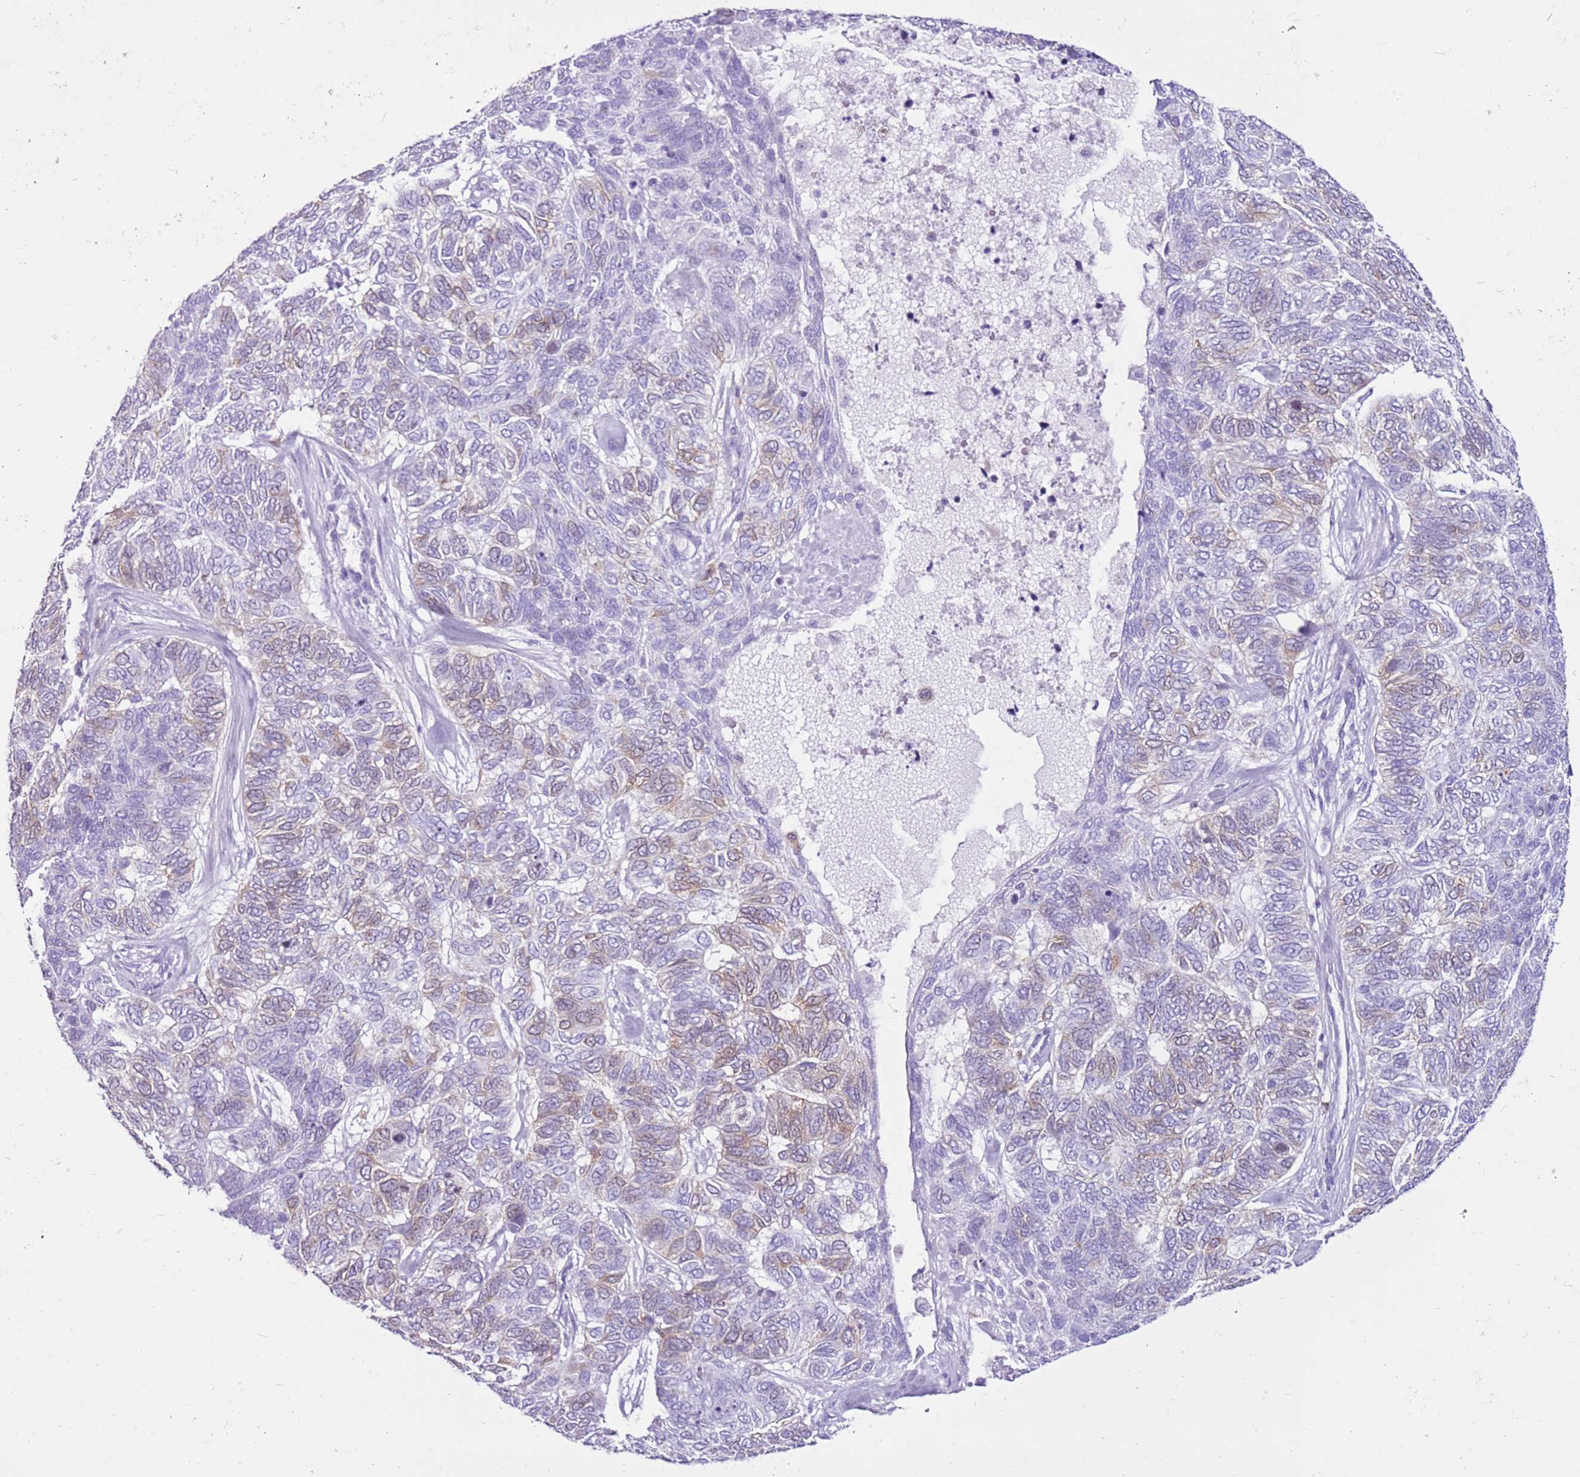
{"staining": {"intensity": "weak", "quantity": "<25%", "location": "cytoplasmic/membranous"}, "tissue": "skin cancer", "cell_type": "Tumor cells", "image_type": "cancer", "snomed": [{"axis": "morphology", "description": "Basal cell carcinoma"}, {"axis": "topography", "description": "Skin"}], "caption": "Immunohistochemistry histopathology image of human basal cell carcinoma (skin) stained for a protein (brown), which shows no staining in tumor cells. (DAB immunohistochemistry visualized using brightfield microscopy, high magnification).", "gene": "SPC25", "patient": {"sex": "female", "age": 65}}